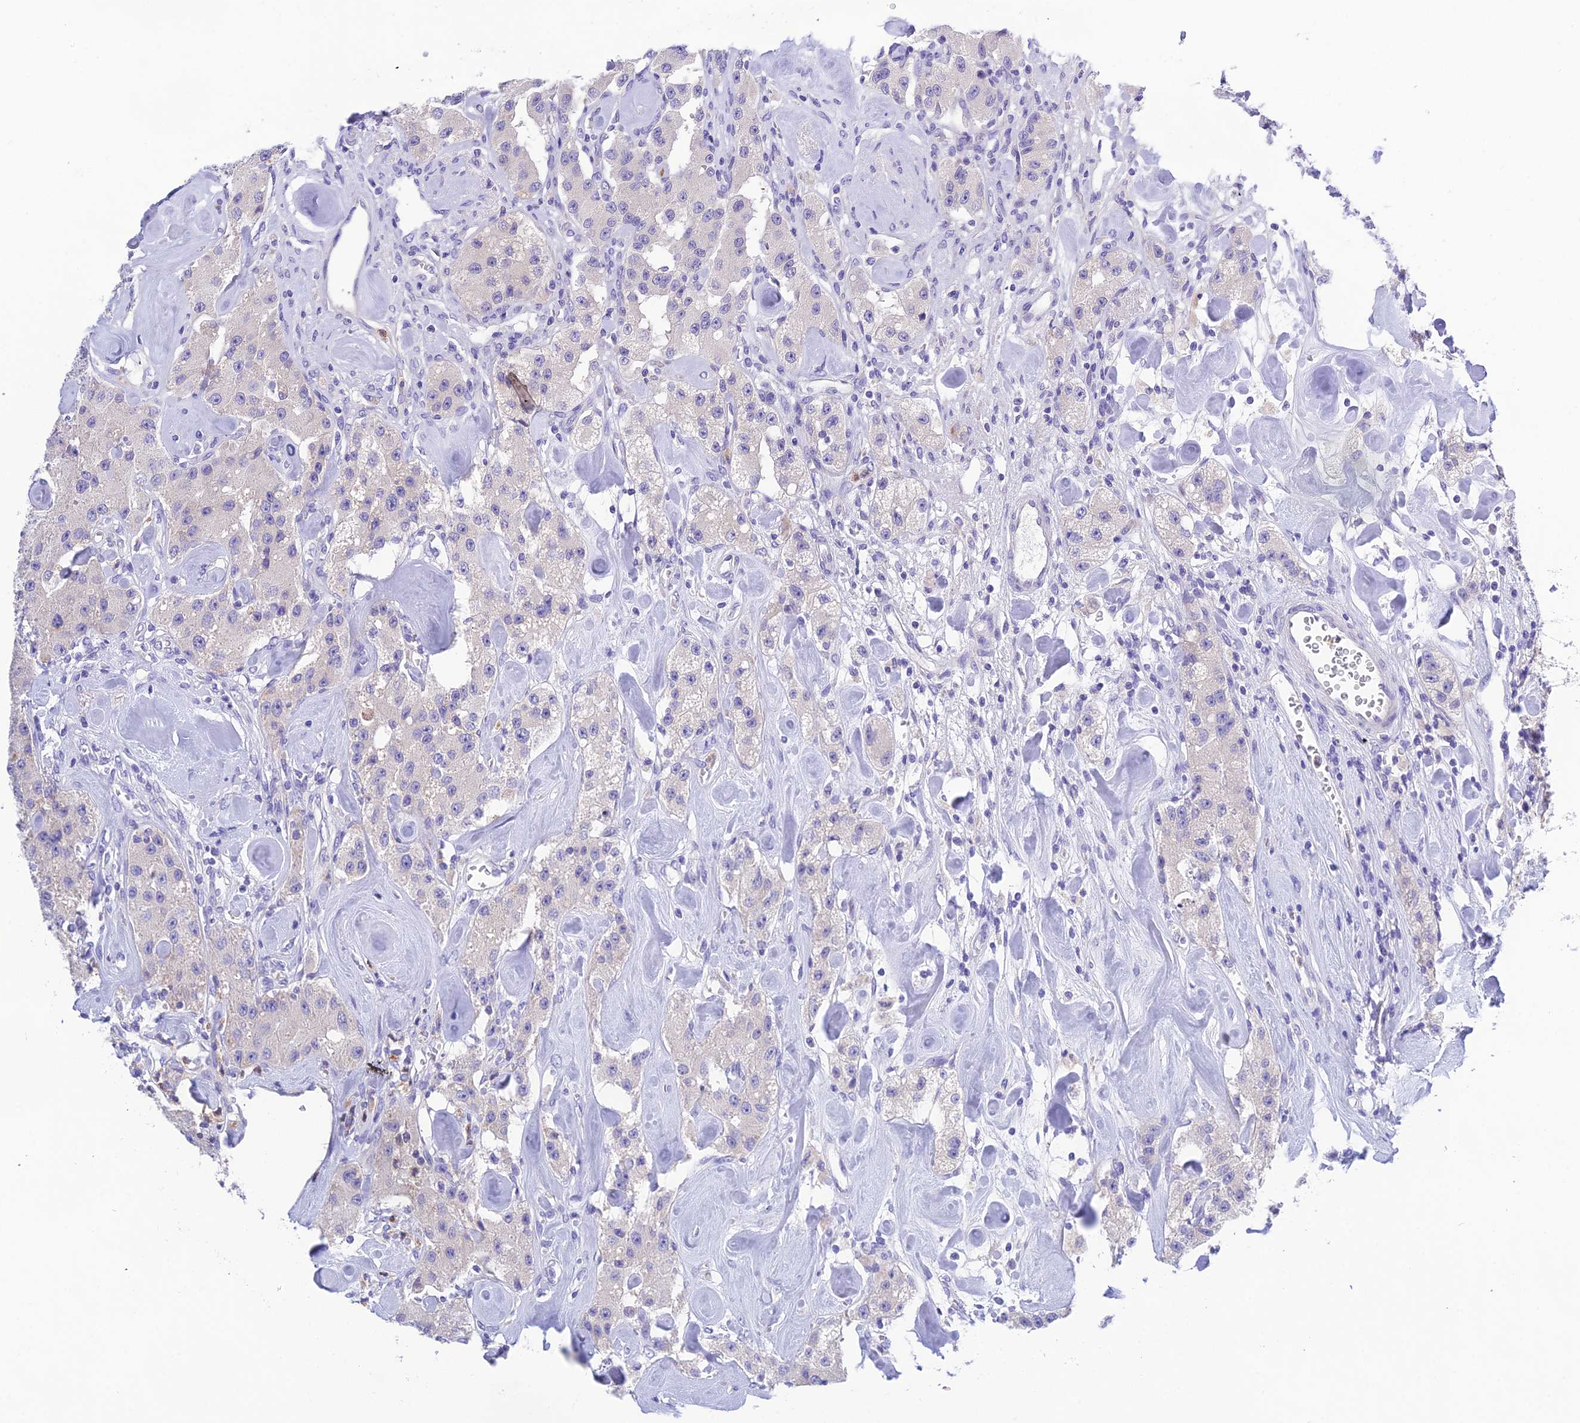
{"staining": {"intensity": "negative", "quantity": "none", "location": "none"}, "tissue": "carcinoid", "cell_type": "Tumor cells", "image_type": "cancer", "snomed": [{"axis": "morphology", "description": "Carcinoid, malignant, NOS"}, {"axis": "topography", "description": "Pancreas"}], "caption": "Tumor cells show no significant protein positivity in carcinoid.", "gene": "KIAA0408", "patient": {"sex": "male", "age": 41}}